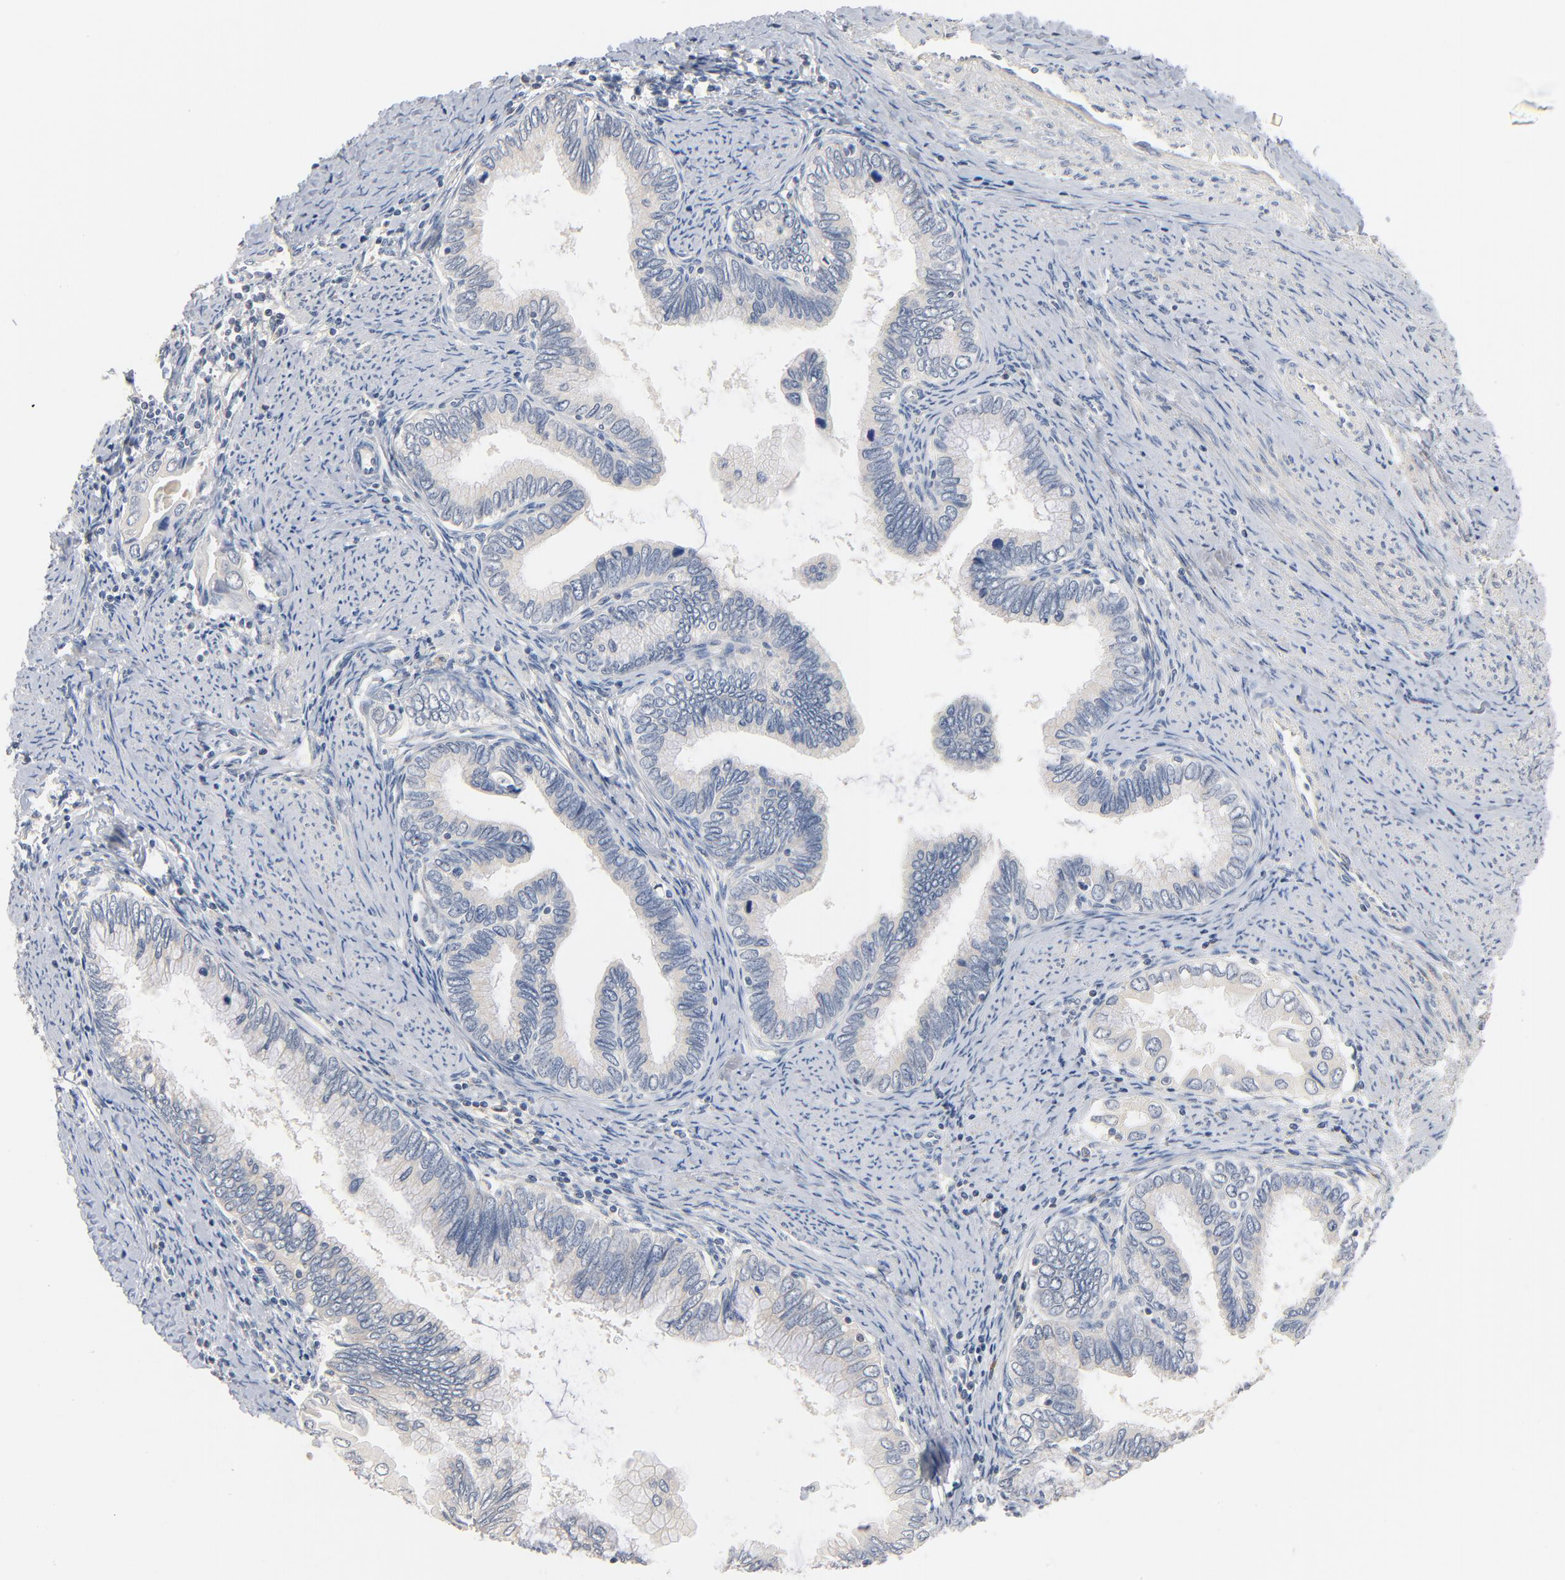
{"staining": {"intensity": "negative", "quantity": "none", "location": "none"}, "tissue": "cervical cancer", "cell_type": "Tumor cells", "image_type": "cancer", "snomed": [{"axis": "morphology", "description": "Adenocarcinoma, NOS"}, {"axis": "topography", "description": "Cervix"}], "caption": "IHC photomicrograph of human cervical cancer stained for a protein (brown), which reveals no positivity in tumor cells.", "gene": "ZDHHC8", "patient": {"sex": "female", "age": 49}}